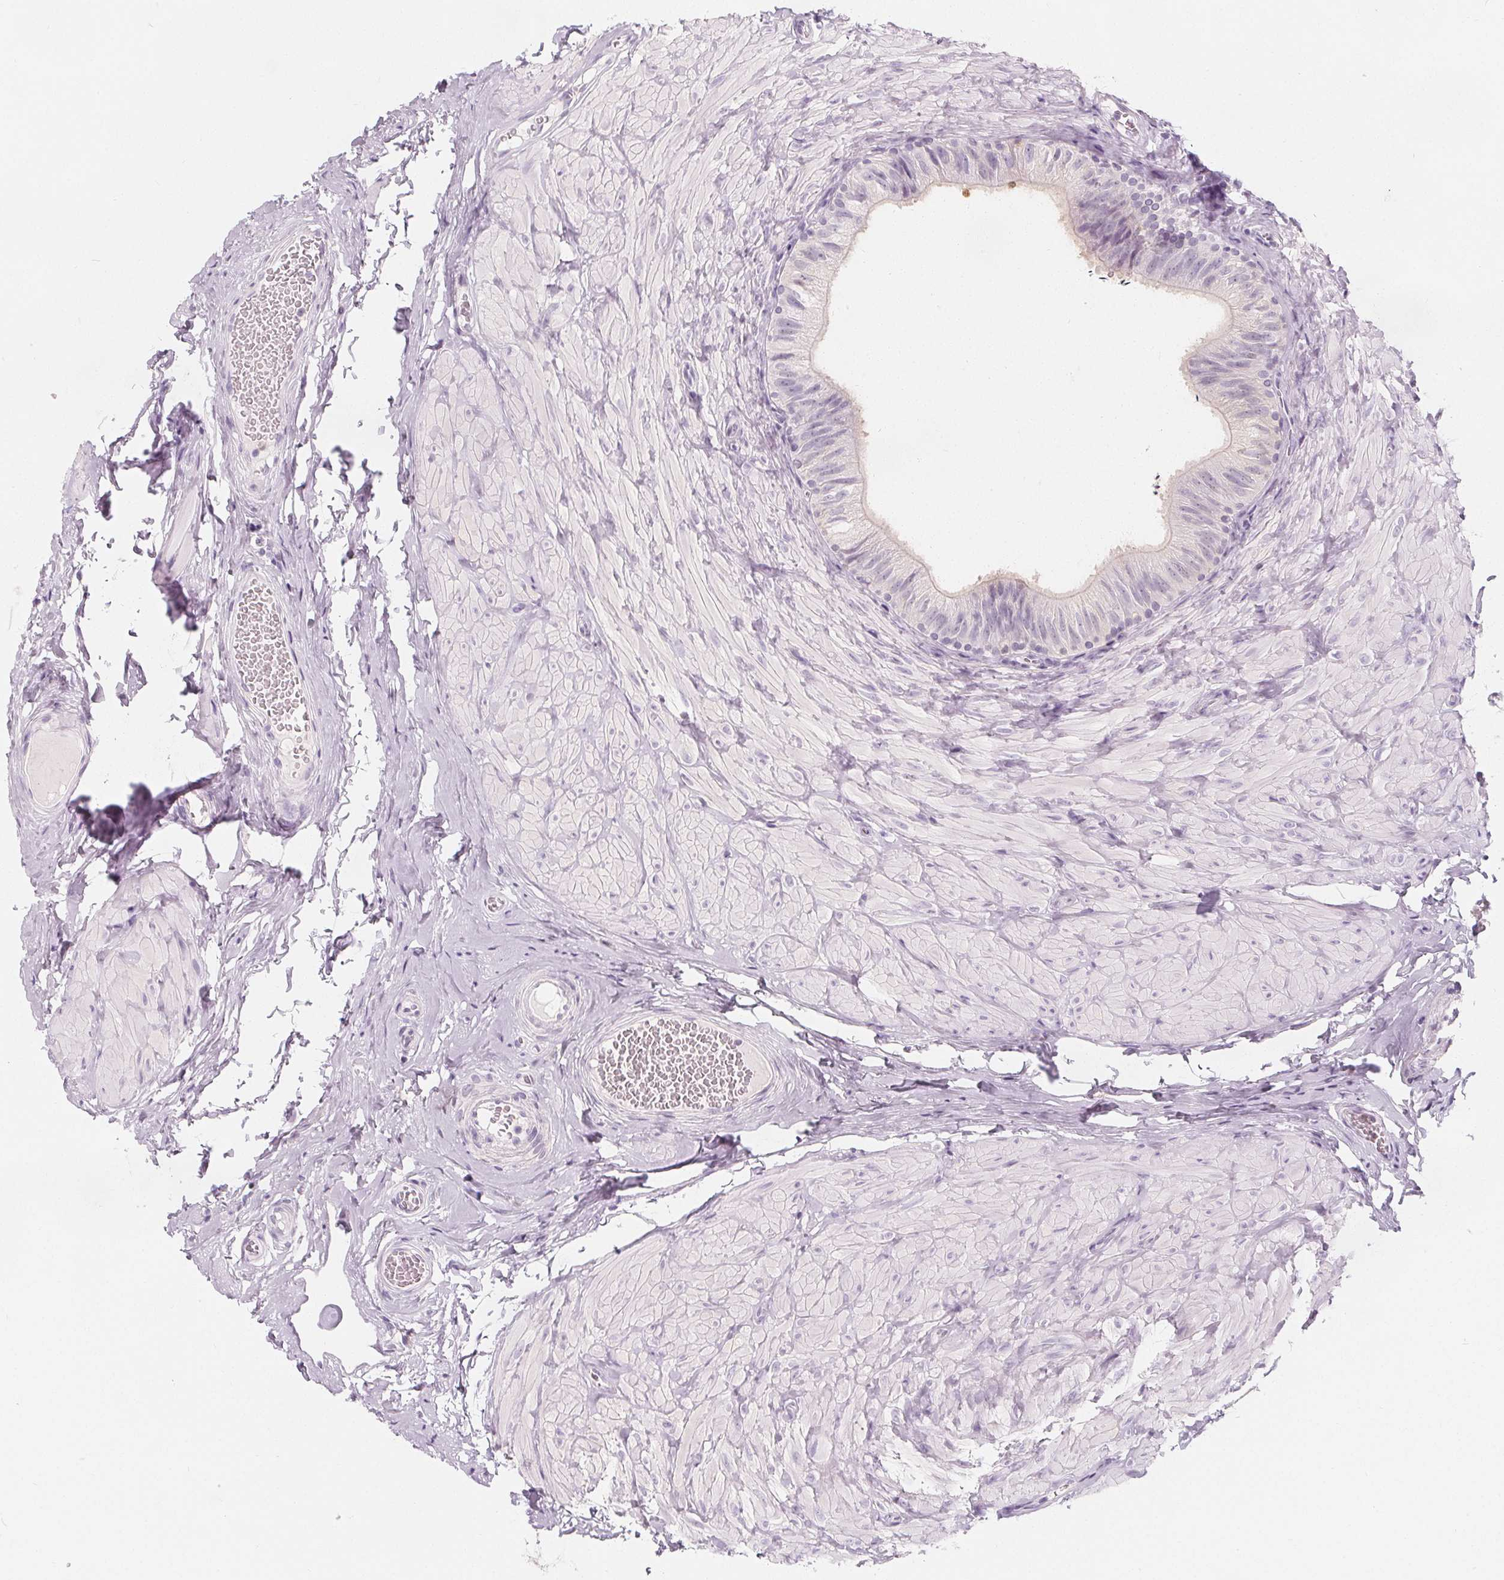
{"staining": {"intensity": "negative", "quantity": "none", "location": "none"}, "tissue": "epididymis", "cell_type": "Glandular cells", "image_type": "normal", "snomed": [{"axis": "morphology", "description": "Normal tissue, NOS"}, {"axis": "topography", "description": "Epididymis, spermatic cord, NOS"}, {"axis": "topography", "description": "Epididymis"}, {"axis": "topography", "description": "Peripheral nerve tissue"}], "caption": "Immunohistochemistry (IHC) photomicrograph of normal epididymis: human epididymis stained with DAB exhibits no significant protein staining in glandular cells.", "gene": "UGP2", "patient": {"sex": "male", "age": 29}}